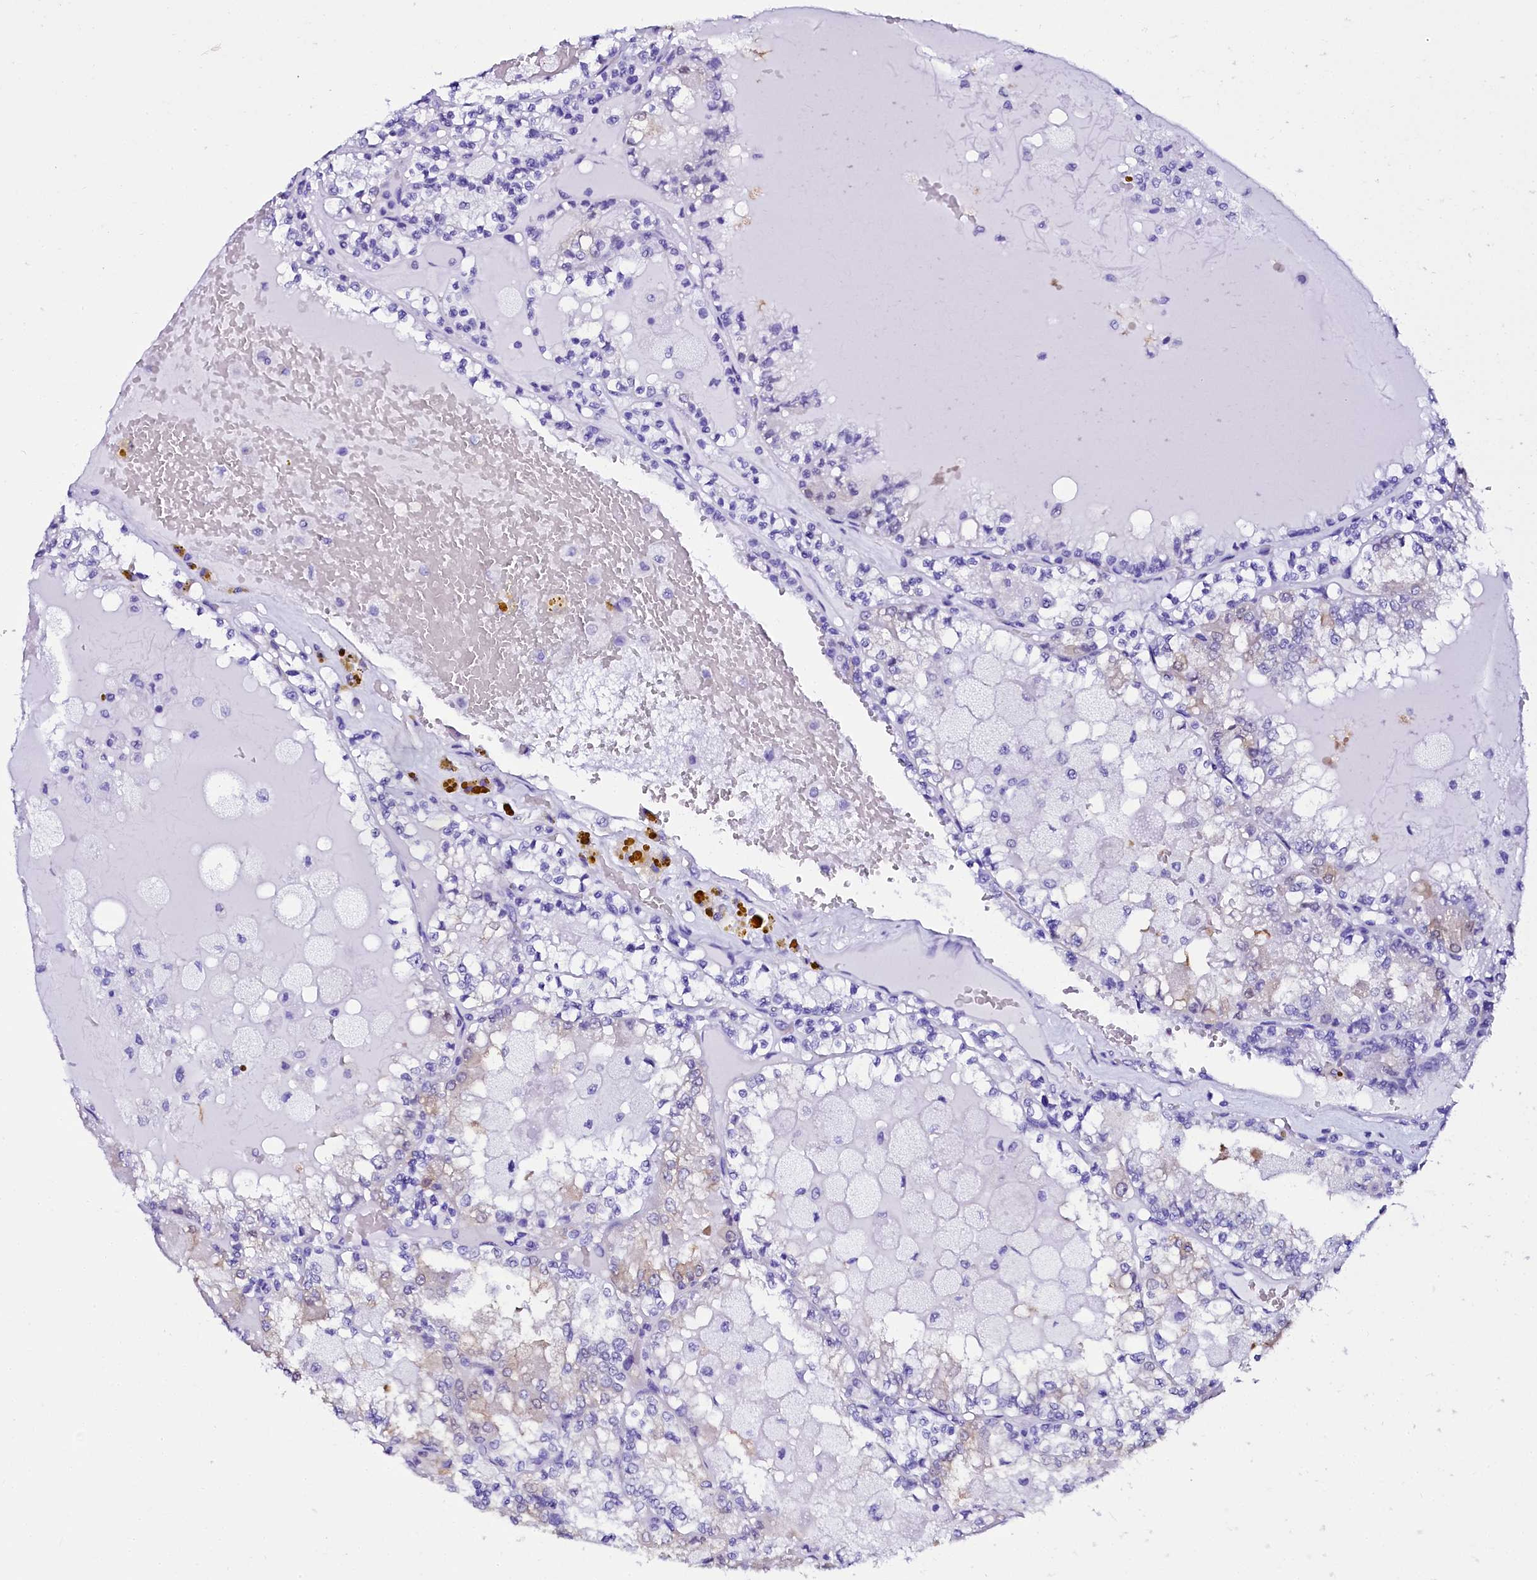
{"staining": {"intensity": "negative", "quantity": "none", "location": "none"}, "tissue": "renal cancer", "cell_type": "Tumor cells", "image_type": "cancer", "snomed": [{"axis": "morphology", "description": "Adenocarcinoma, NOS"}, {"axis": "topography", "description": "Kidney"}], "caption": "The image reveals no staining of tumor cells in renal adenocarcinoma.", "gene": "SORD", "patient": {"sex": "female", "age": 56}}